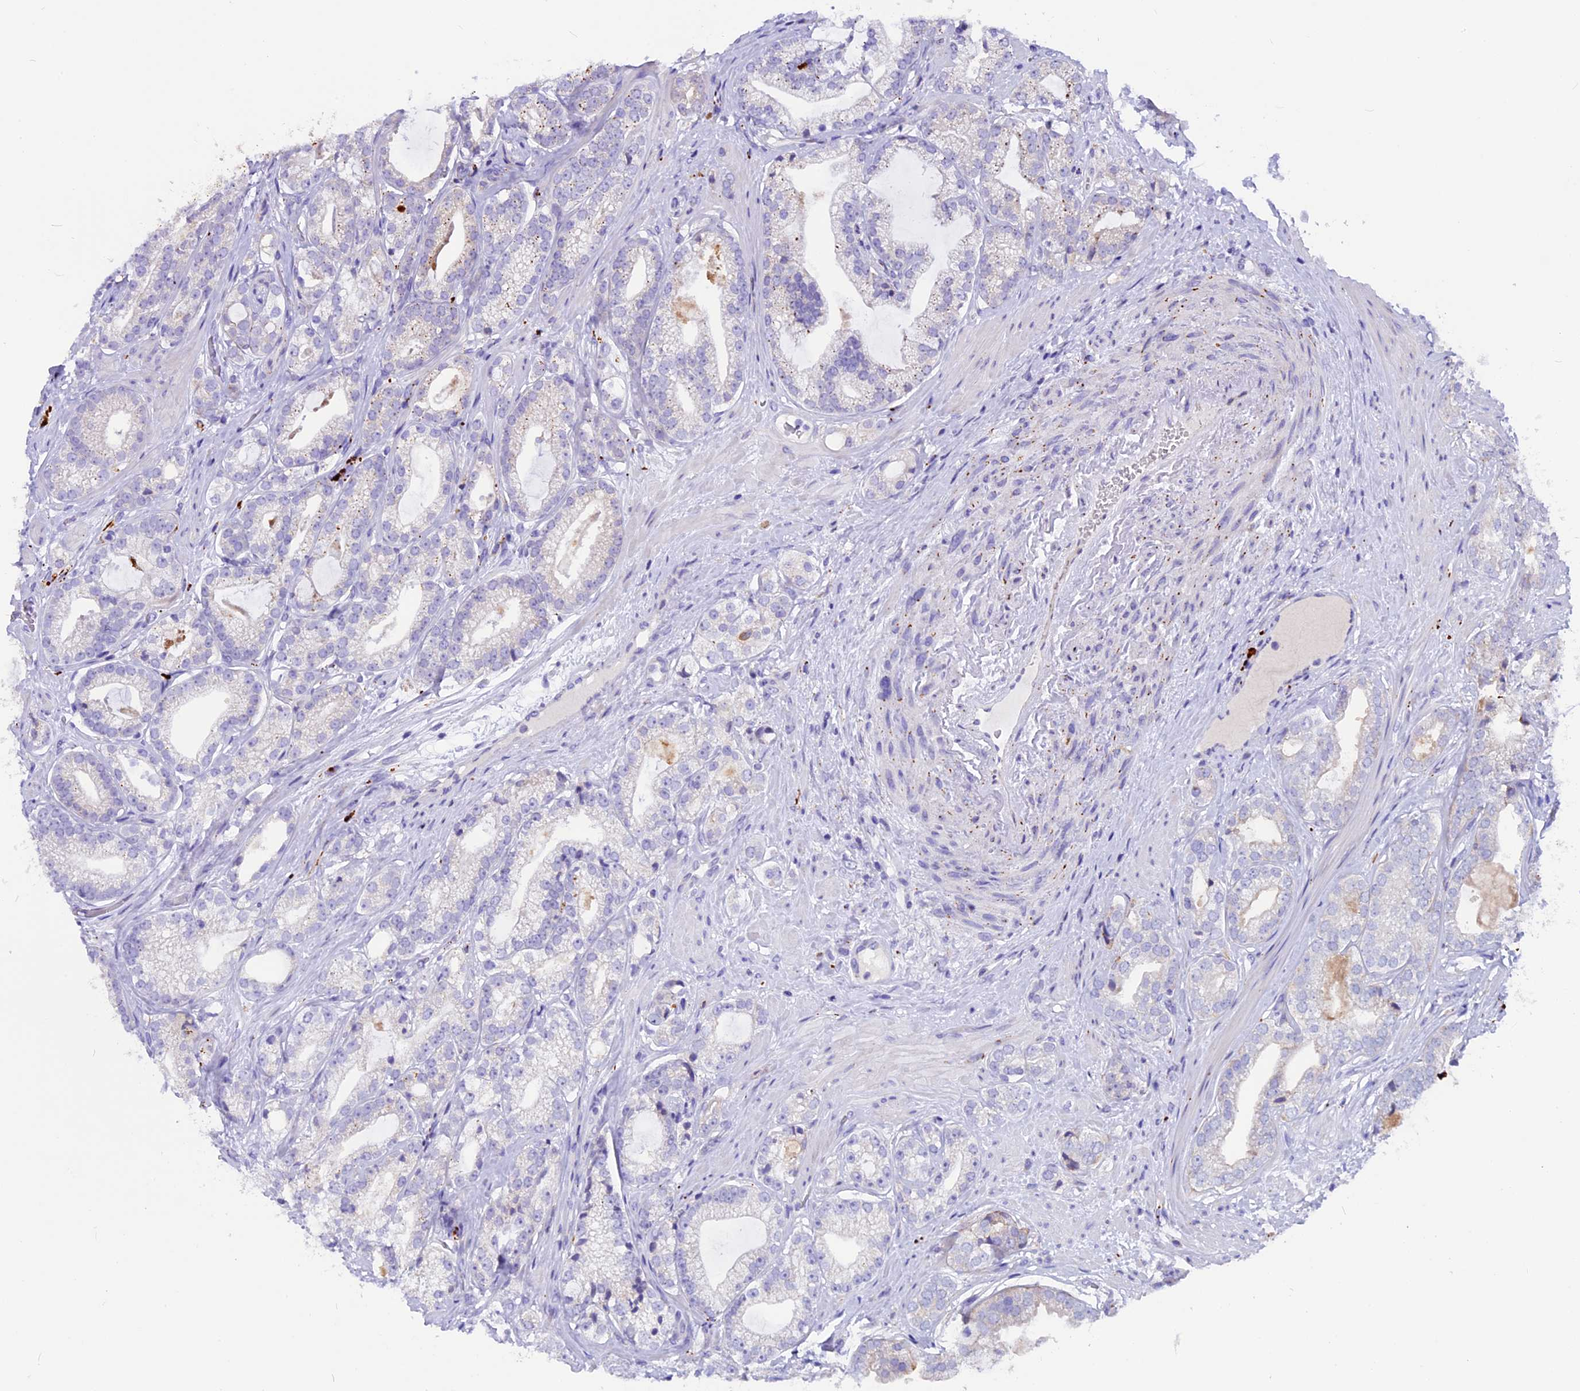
{"staining": {"intensity": "negative", "quantity": "none", "location": "none"}, "tissue": "prostate cancer", "cell_type": "Tumor cells", "image_type": "cancer", "snomed": [{"axis": "morphology", "description": "Adenocarcinoma, High grade"}, {"axis": "topography", "description": "Prostate"}], "caption": "The photomicrograph exhibits no staining of tumor cells in prostate adenocarcinoma (high-grade).", "gene": "THRSP", "patient": {"sex": "male", "age": 60}}